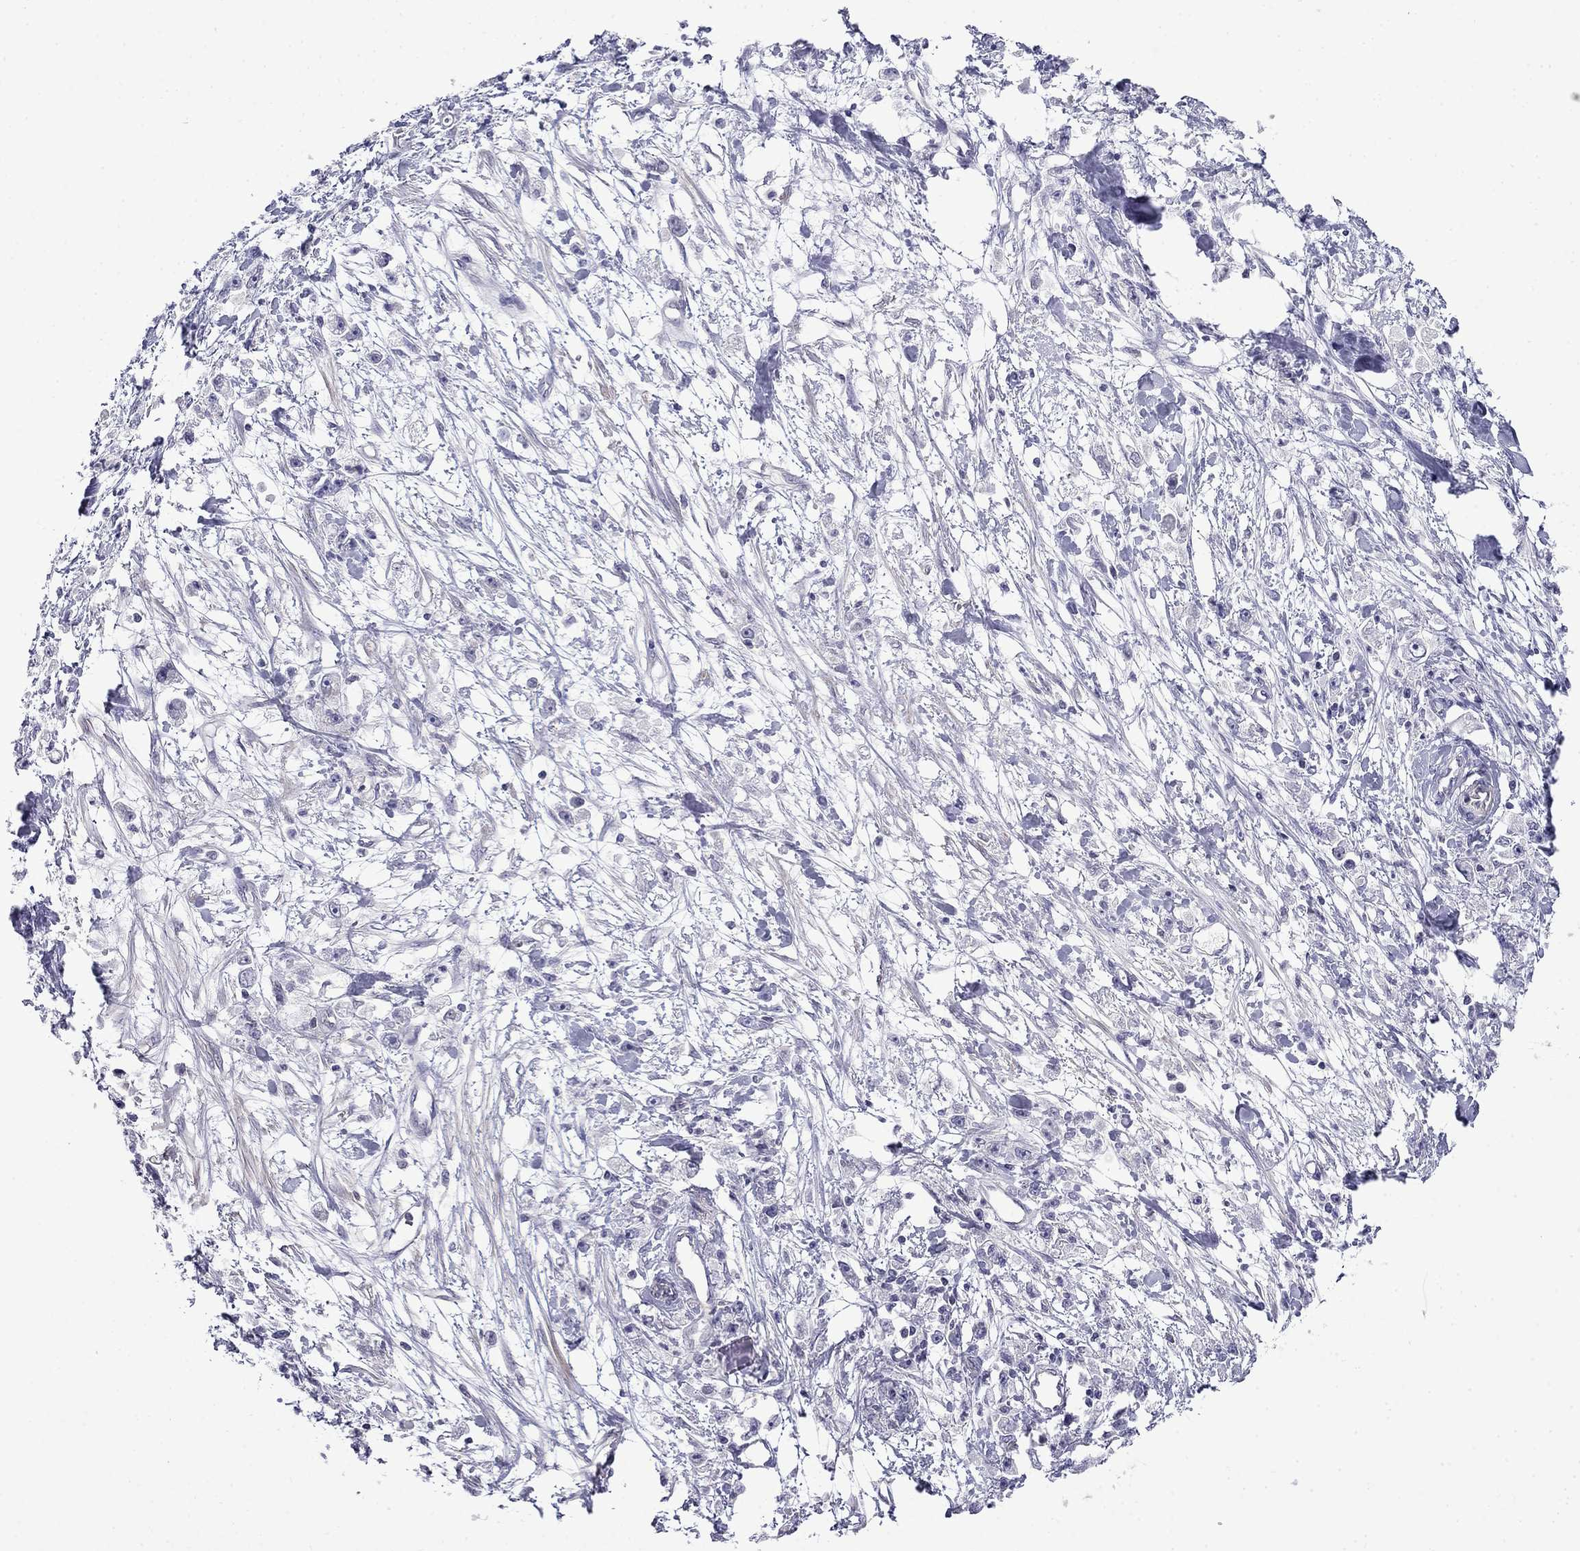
{"staining": {"intensity": "negative", "quantity": "none", "location": "none"}, "tissue": "stomach cancer", "cell_type": "Tumor cells", "image_type": "cancer", "snomed": [{"axis": "morphology", "description": "Adenocarcinoma, NOS"}, {"axis": "topography", "description": "Stomach"}], "caption": "Immunohistochemistry (IHC) photomicrograph of stomach cancer stained for a protein (brown), which reveals no expression in tumor cells.", "gene": "PRR18", "patient": {"sex": "female", "age": 59}}